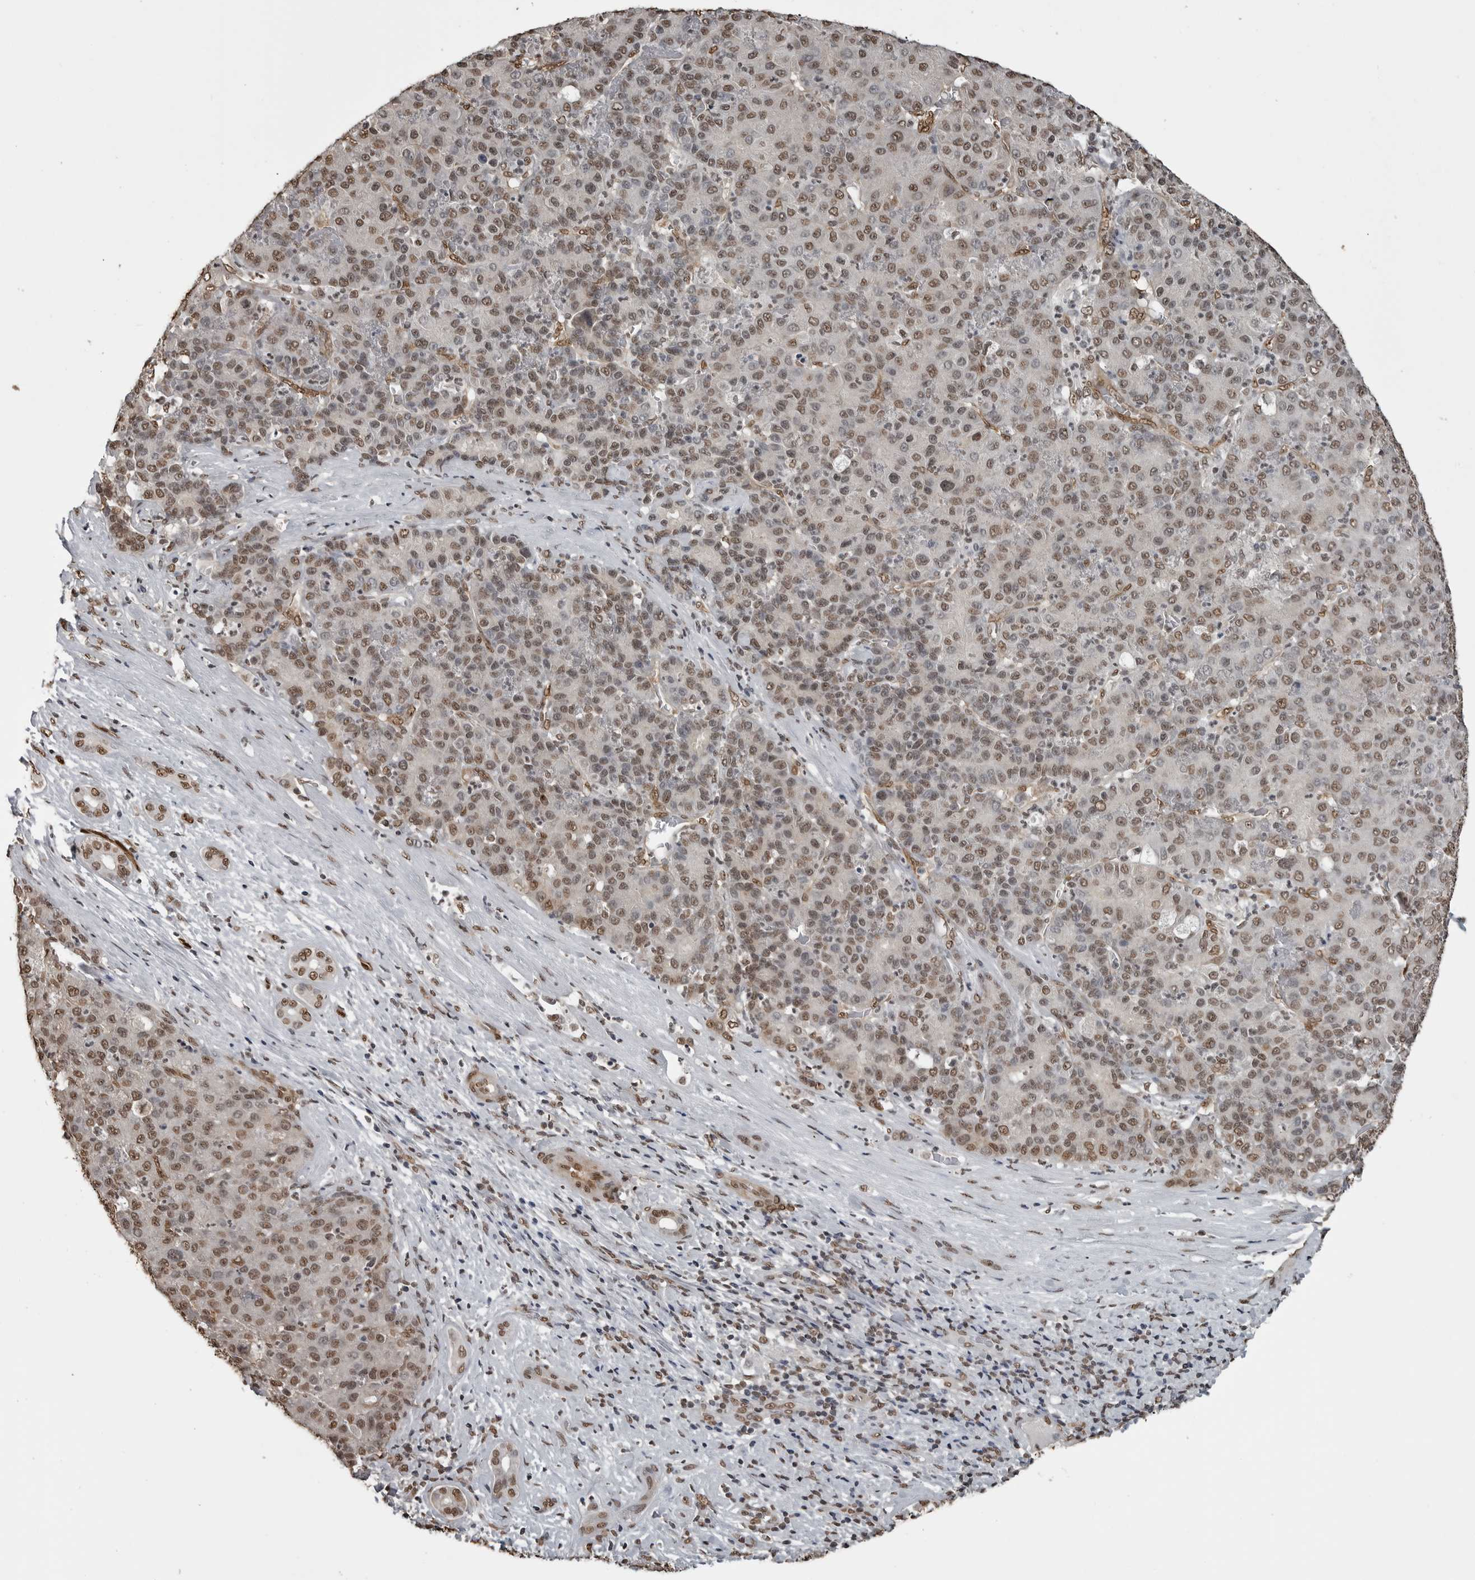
{"staining": {"intensity": "moderate", "quantity": ">75%", "location": "nuclear"}, "tissue": "liver cancer", "cell_type": "Tumor cells", "image_type": "cancer", "snomed": [{"axis": "morphology", "description": "Carcinoma, Hepatocellular, NOS"}, {"axis": "topography", "description": "Liver"}], "caption": "This is an image of immunohistochemistry (IHC) staining of liver cancer (hepatocellular carcinoma), which shows moderate staining in the nuclear of tumor cells.", "gene": "SMAD2", "patient": {"sex": "male", "age": 65}}